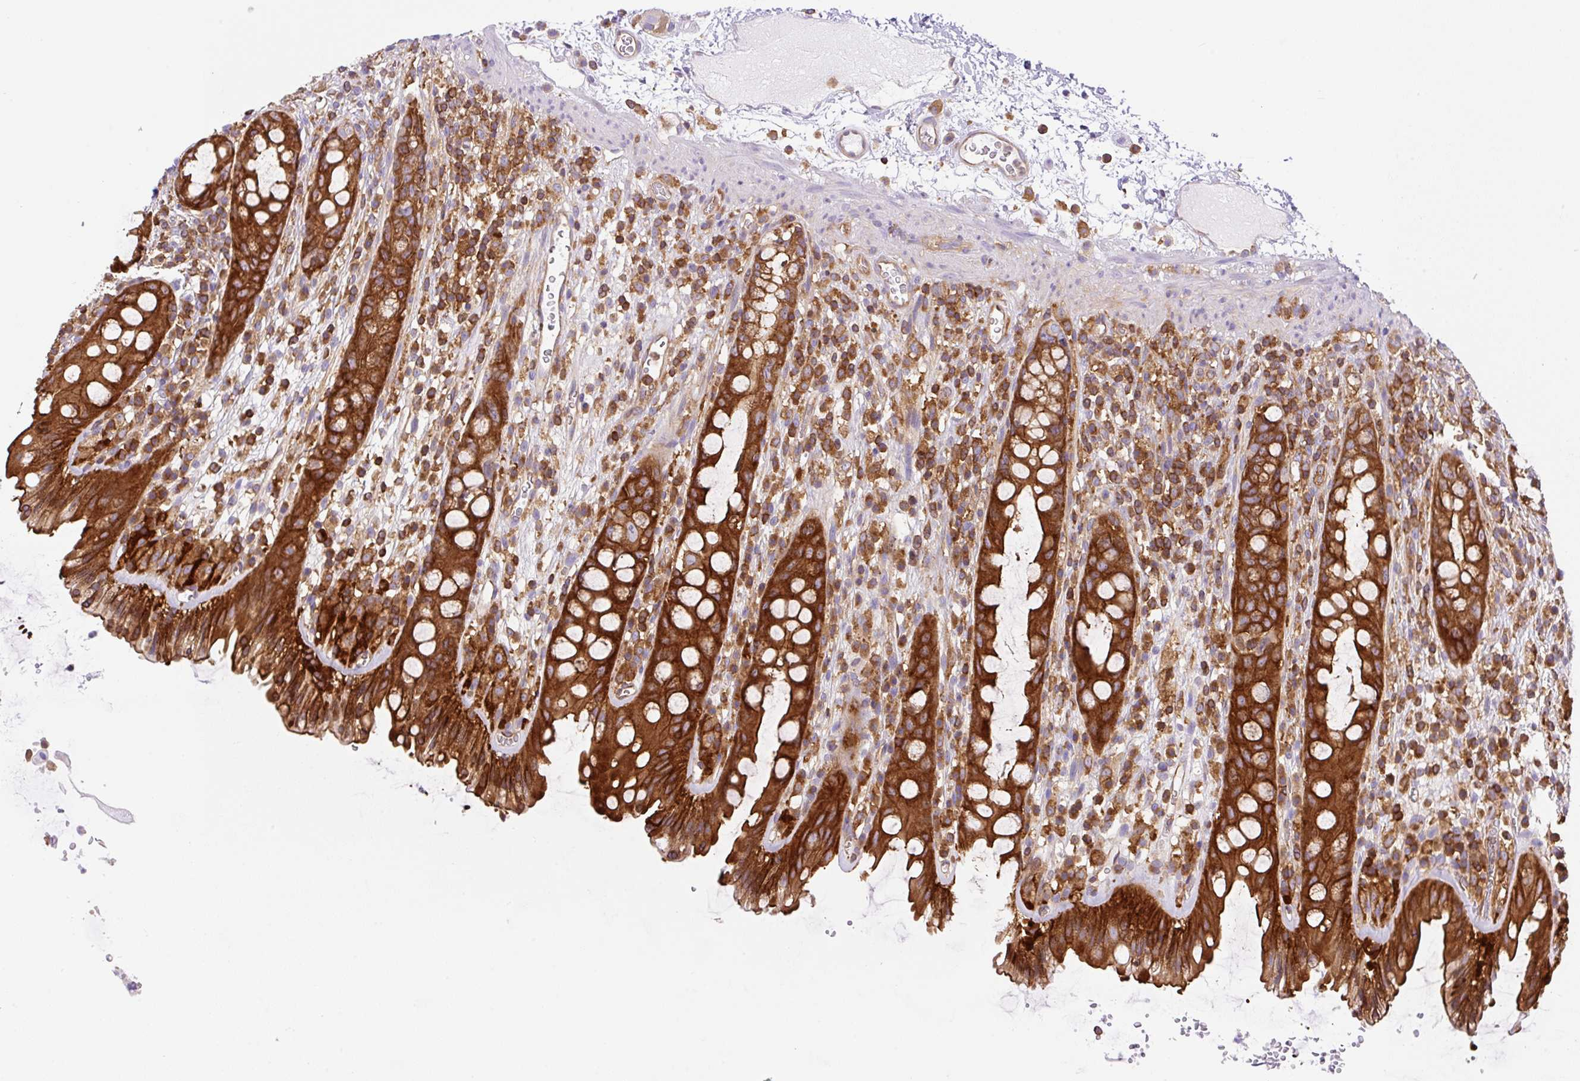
{"staining": {"intensity": "strong", "quantity": ">75%", "location": "cytoplasmic/membranous"}, "tissue": "rectum", "cell_type": "Glandular cells", "image_type": "normal", "snomed": [{"axis": "morphology", "description": "Normal tissue, NOS"}, {"axis": "topography", "description": "Rectum"}], "caption": "Protein staining of unremarkable rectum shows strong cytoplasmic/membranous positivity in approximately >75% of glandular cells.", "gene": "DNM2", "patient": {"sex": "female", "age": 57}}